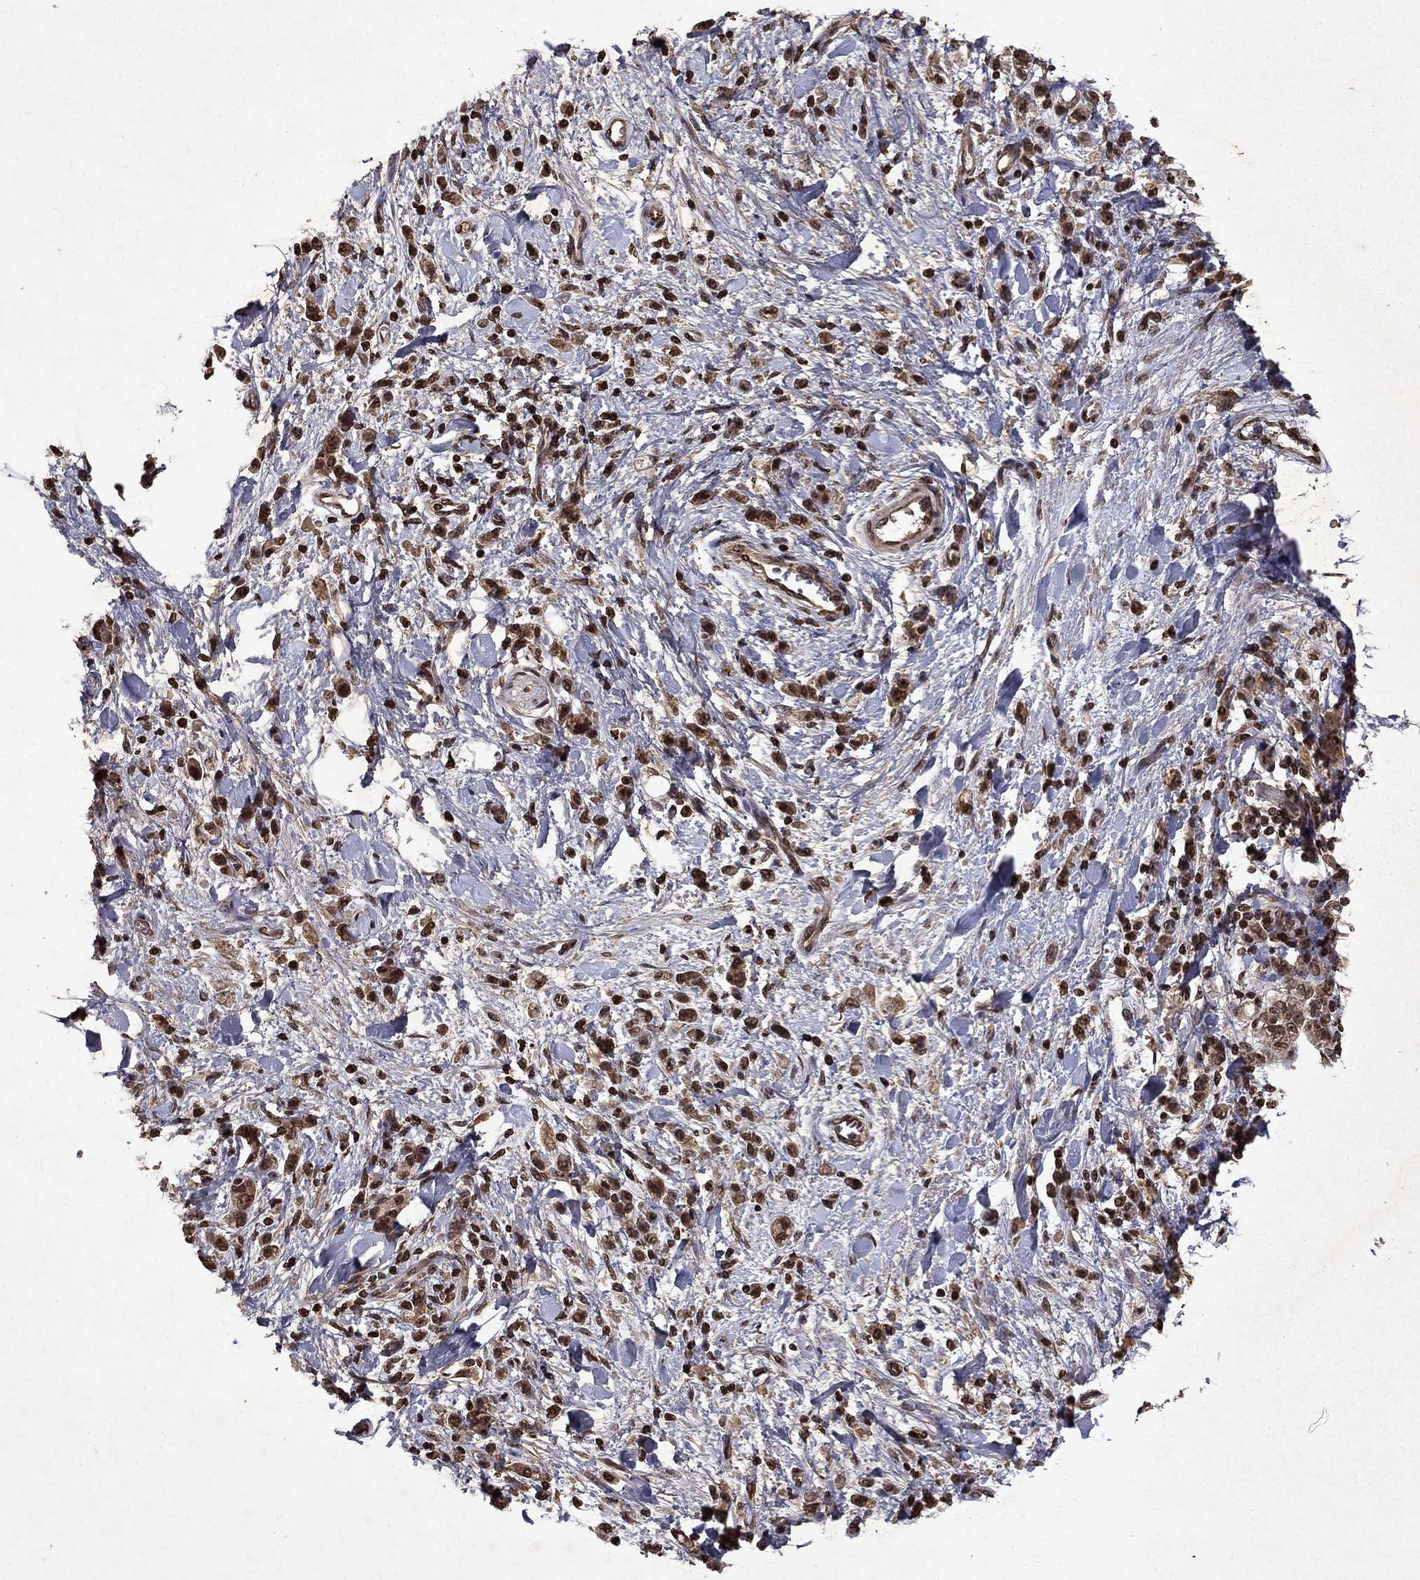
{"staining": {"intensity": "moderate", "quantity": ">75%", "location": "cytoplasmic/membranous,nuclear"}, "tissue": "stomach cancer", "cell_type": "Tumor cells", "image_type": "cancer", "snomed": [{"axis": "morphology", "description": "Adenocarcinoma, NOS"}, {"axis": "topography", "description": "Stomach"}], "caption": "This is an image of immunohistochemistry (IHC) staining of stomach adenocarcinoma, which shows moderate positivity in the cytoplasmic/membranous and nuclear of tumor cells.", "gene": "PIN4", "patient": {"sex": "male", "age": 77}}